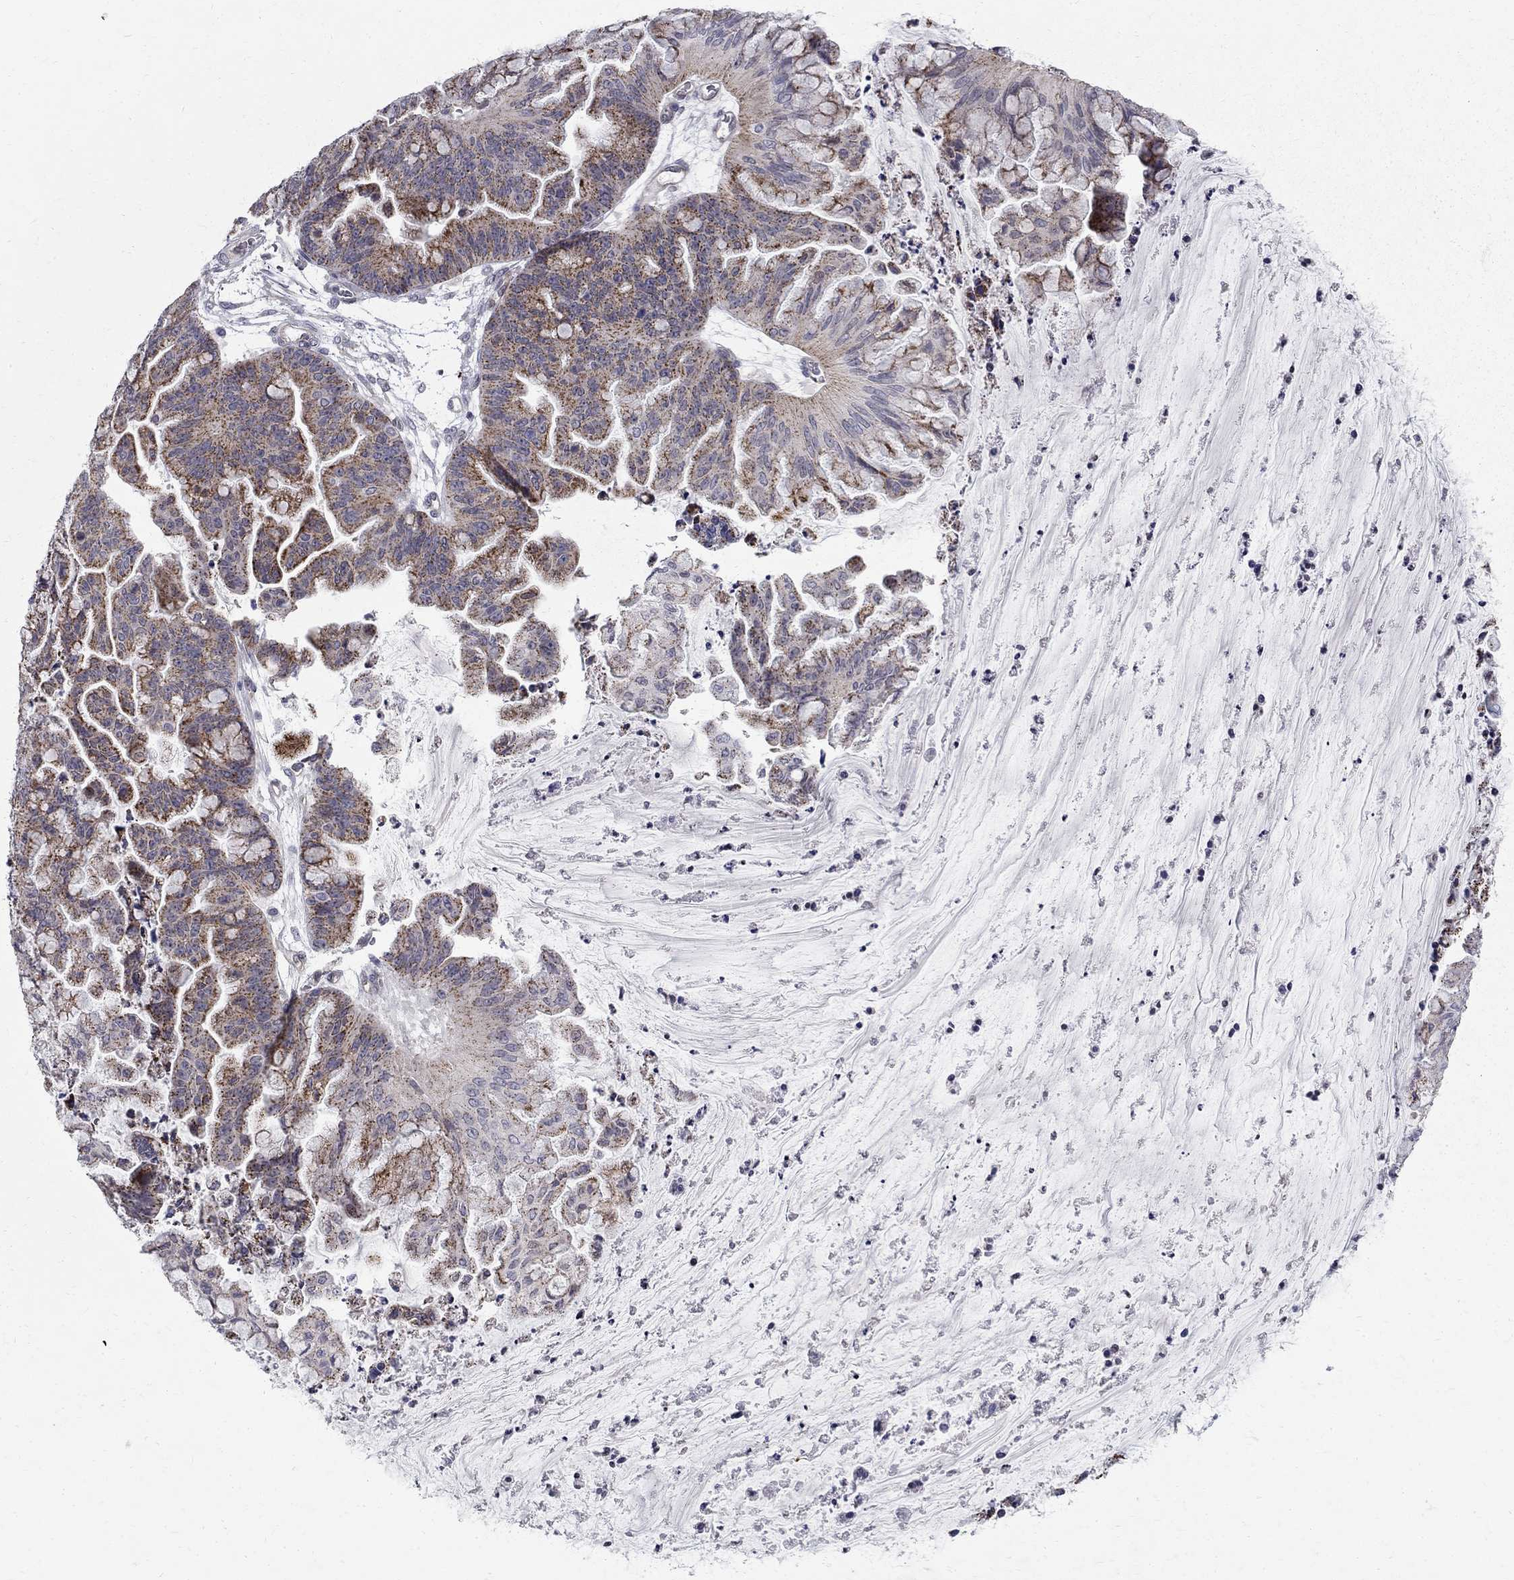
{"staining": {"intensity": "strong", "quantity": "25%-75%", "location": "cytoplasmic/membranous"}, "tissue": "ovarian cancer", "cell_type": "Tumor cells", "image_type": "cancer", "snomed": [{"axis": "morphology", "description": "Cystadenocarcinoma, mucinous, NOS"}, {"axis": "topography", "description": "Ovary"}], "caption": "The histopathology image reveals a brown stain indicating the presence of a protein in the cytoplasmic/membranous of tumor cells in ovarian cancer (mucinous cystadenocarcinoma). The protein of interest is shown in brown color, while the nuclei are stained blue.", "gene": "CLIC6", "patient": {"sex": "female", "age": 67}}